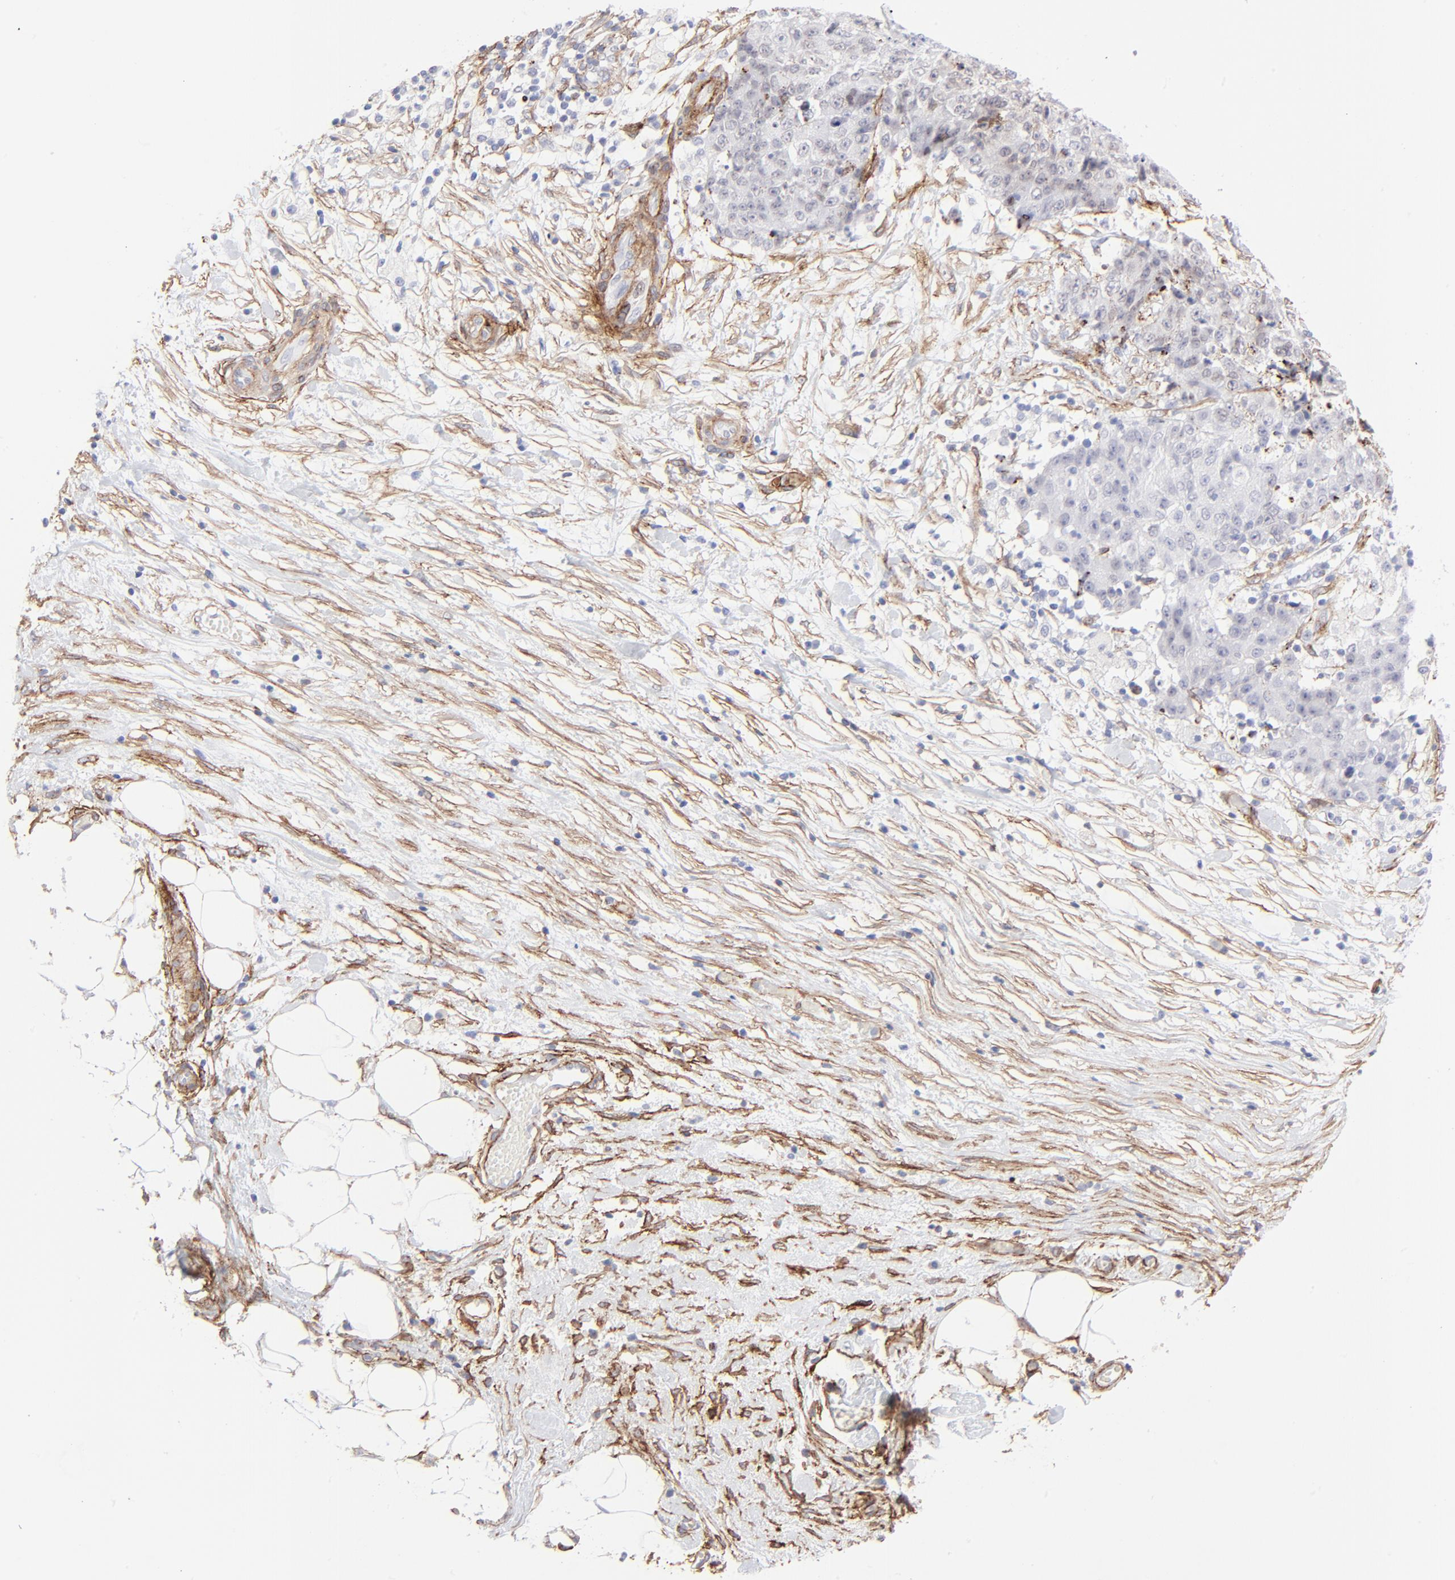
{"staining": {"intensity": "negative", "quantity": "none", "location": "none"}, "tissue": "ovarian cancer", "cell_type": "Tumor cells", "image_type": "cancer", "snomed": [{"axis": "morphology", "description": "Carcinoma, endometroid"}, {"axis": "topography", "description": "Ovary"}], "caption": "Immunohistochemistry (IHC) photomicrograph of neoplastic tissue: ovarian endometroid carcinoma stained with DAB reveals no significant protein expression in tumor cells.", "gene": "PDGFRB", "patient": {"sex": "female", "age": 42}}